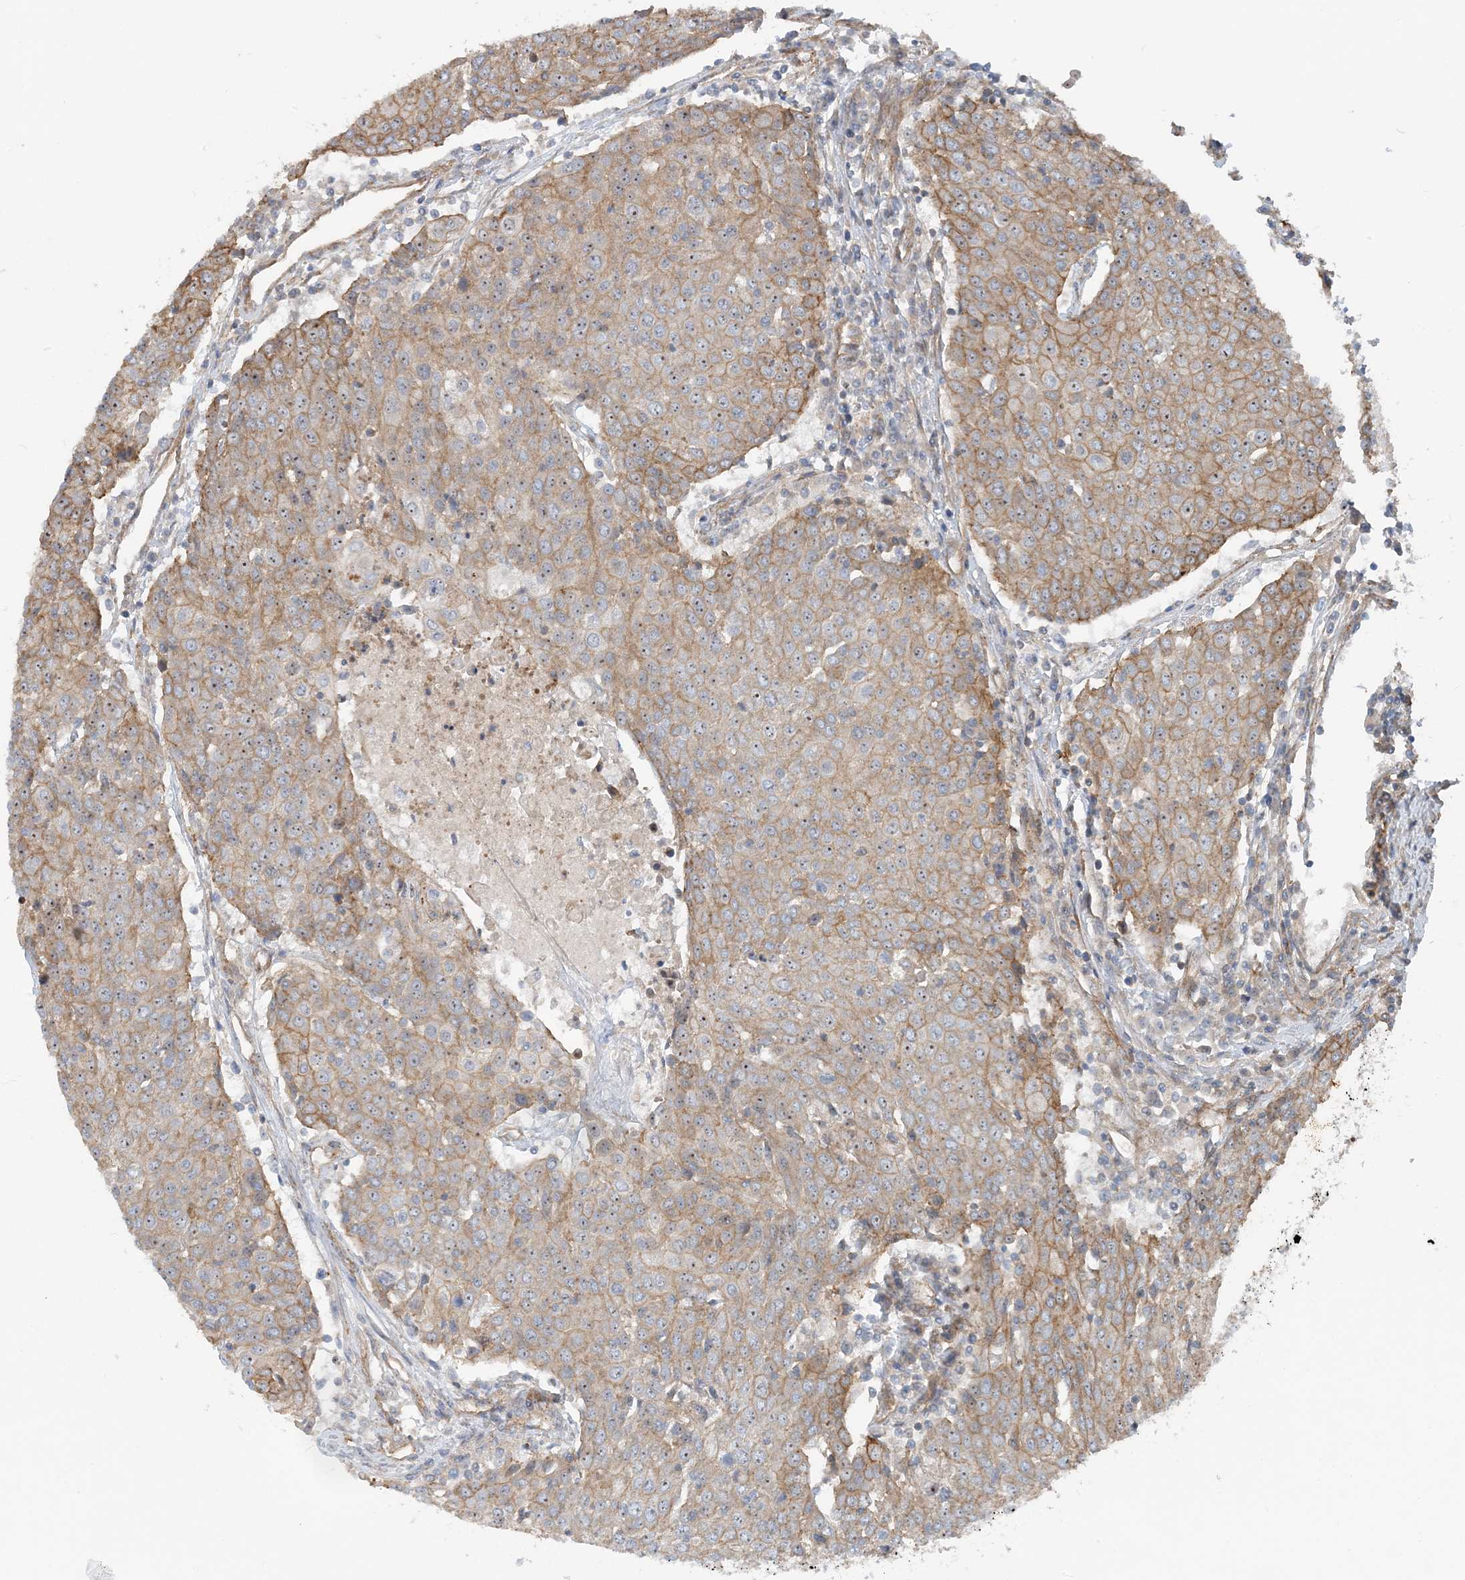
{"staining": {"intensity": "moderate", "quantity": "25%-75%", "location": "cytoplasmic/membranous"}, "tissue": "urothelial cancer", "cell_type": "Tumor cells", "image_type": "cancer", "snomed": [{"axis": "morphology", "description": "Urothelial carcinoma, High grade"}, {"axis": "topography", "description": "Urinary bladder"}], "caption": "Immunohistochemistry (IHC) (DAB (3,3'-diaminobenzidine)) staining of urothelial cancer displays moderate cytoplasmic/membranous protein staining in about 25%-75% of tumor cells.", "gene": "MYL5", "patient": {"sex": "female", "age": 85}}